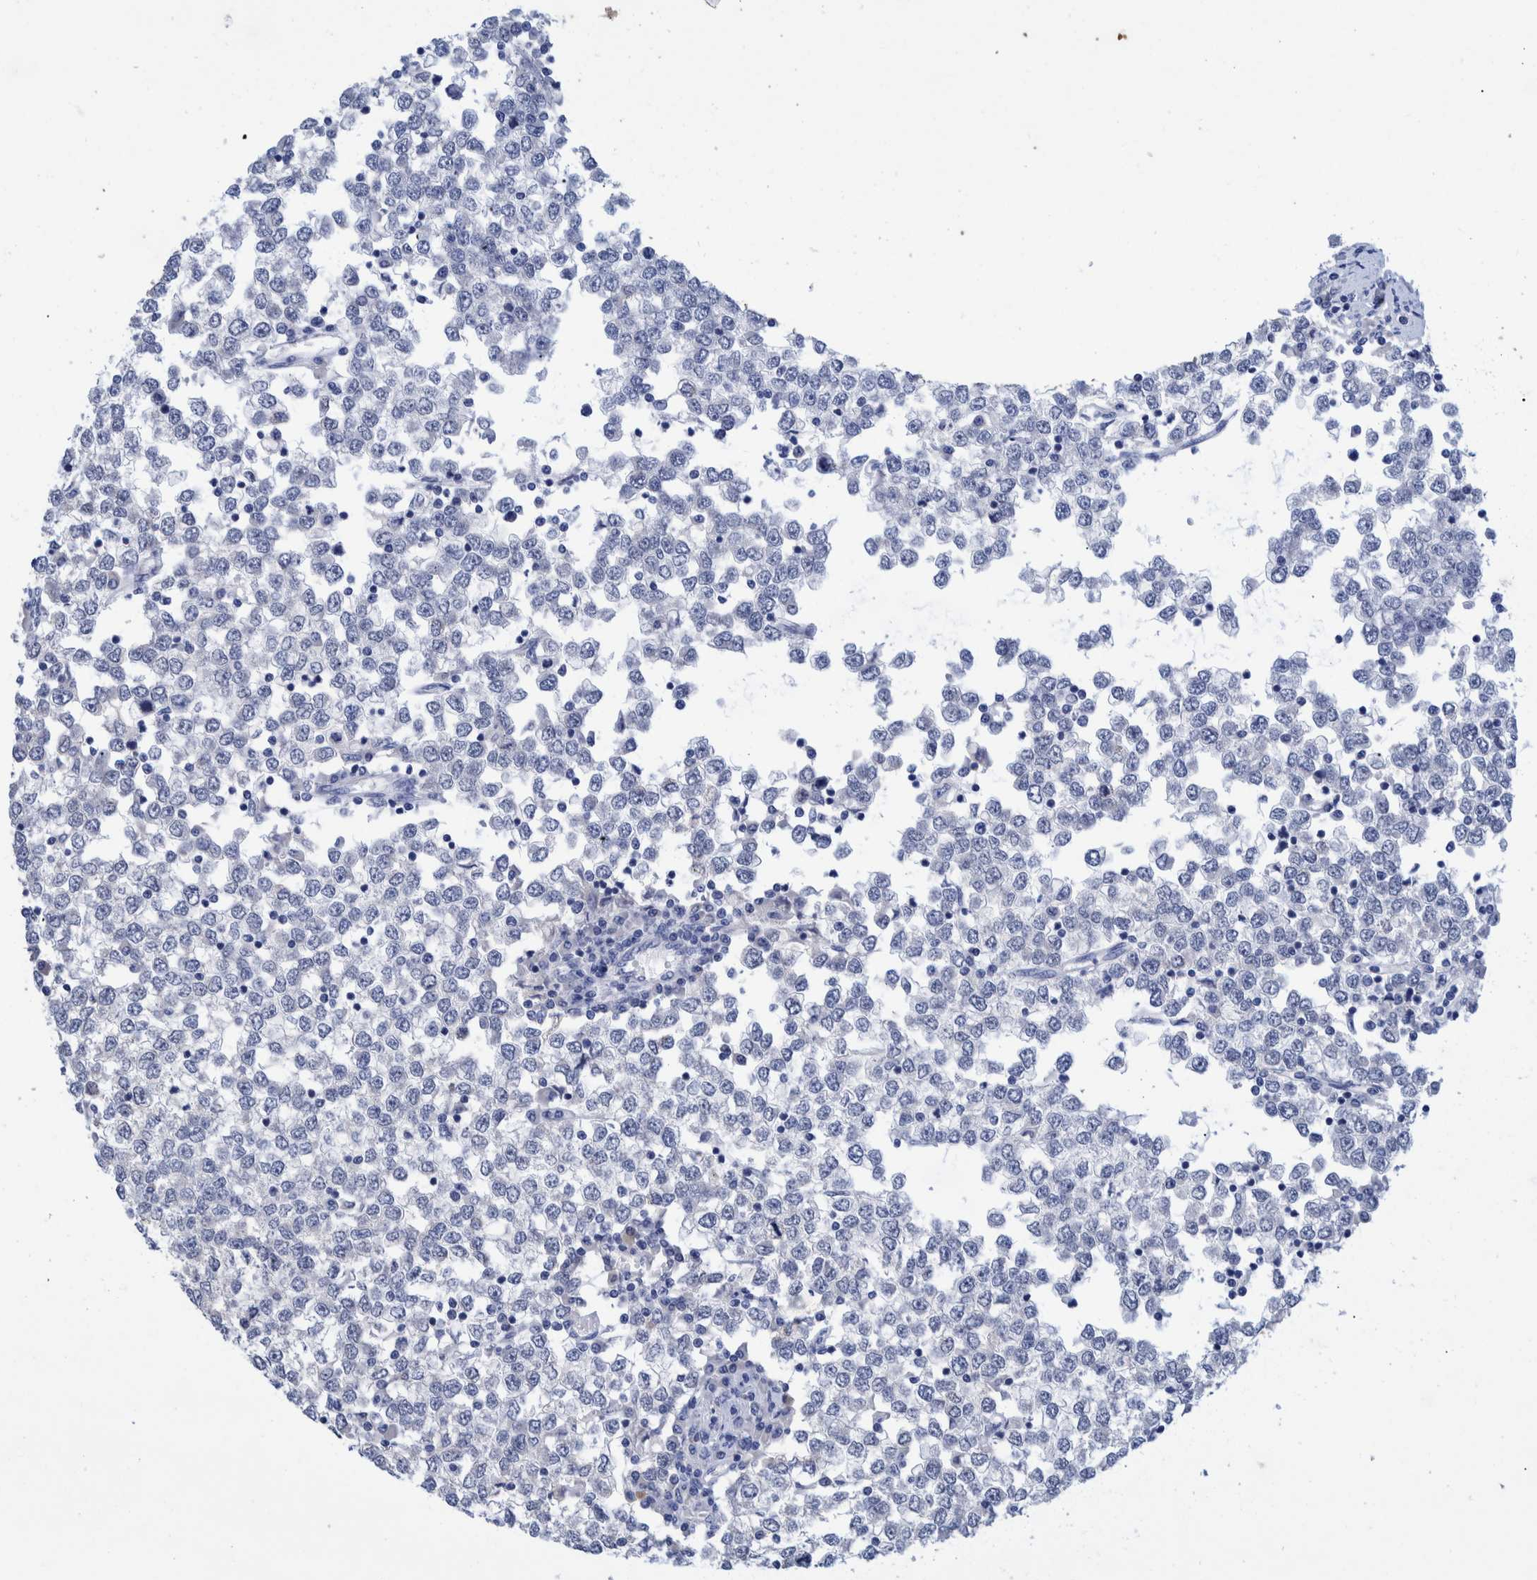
{"staining": {"intensity": "negative", "quantity": "none", "location": "none"}, "tissue": "testis cancer", "cell_type": "Tumor cells", "image_type": "cancer", "snomed": [{"axis": "morphology", "description": "Seminoma, NOS"}, {"axis": "topography", "description": "Testis"}], "caption": "IHC of human testis cancer reveals no positivity in tumor cells.", "gene": "MKS1", "patient": {"sex": "male", "age": 65}}